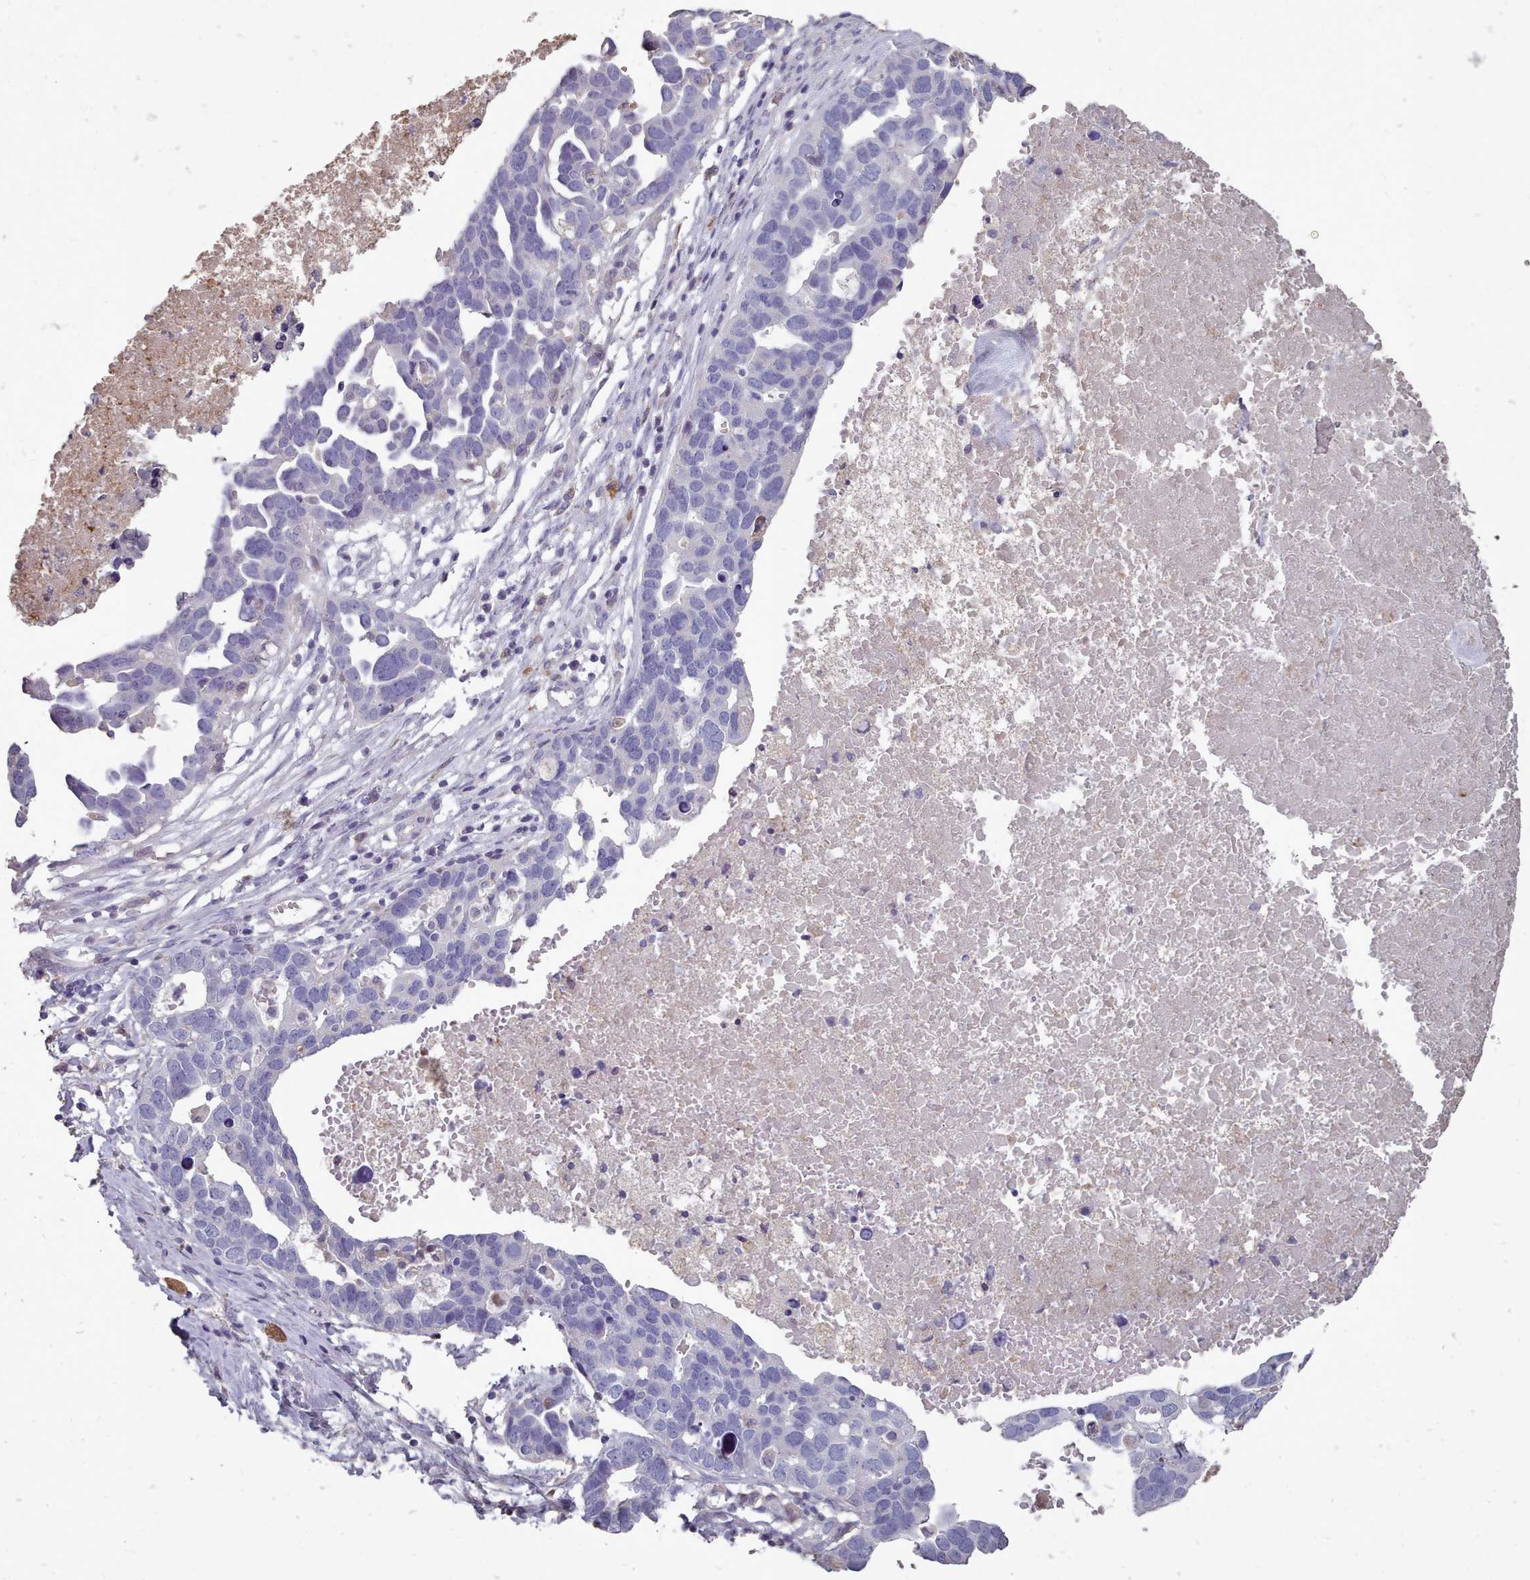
{"staining": {"intensity": "negative", "quantity": "none", "location": "none"}, "tissue": "ovarian cancer", "cell_type": "Tumor cells", "image_type": "cancer", "snomed": [{"axis": "morphology", "description": "Cystadenocarcinoma, serous, NOS"}, {"axis": "topography", "description": "Ovary"}], "caption": "High magnification brightfield microscopy of ovarian serous cystadenocarcinoma stained with DAB (brown) and counterstained with hematoxylin (blue): tumor cells show no significant expression.", "gene": "OTULINL", "patient": {"sex": "female", "age": 54}}